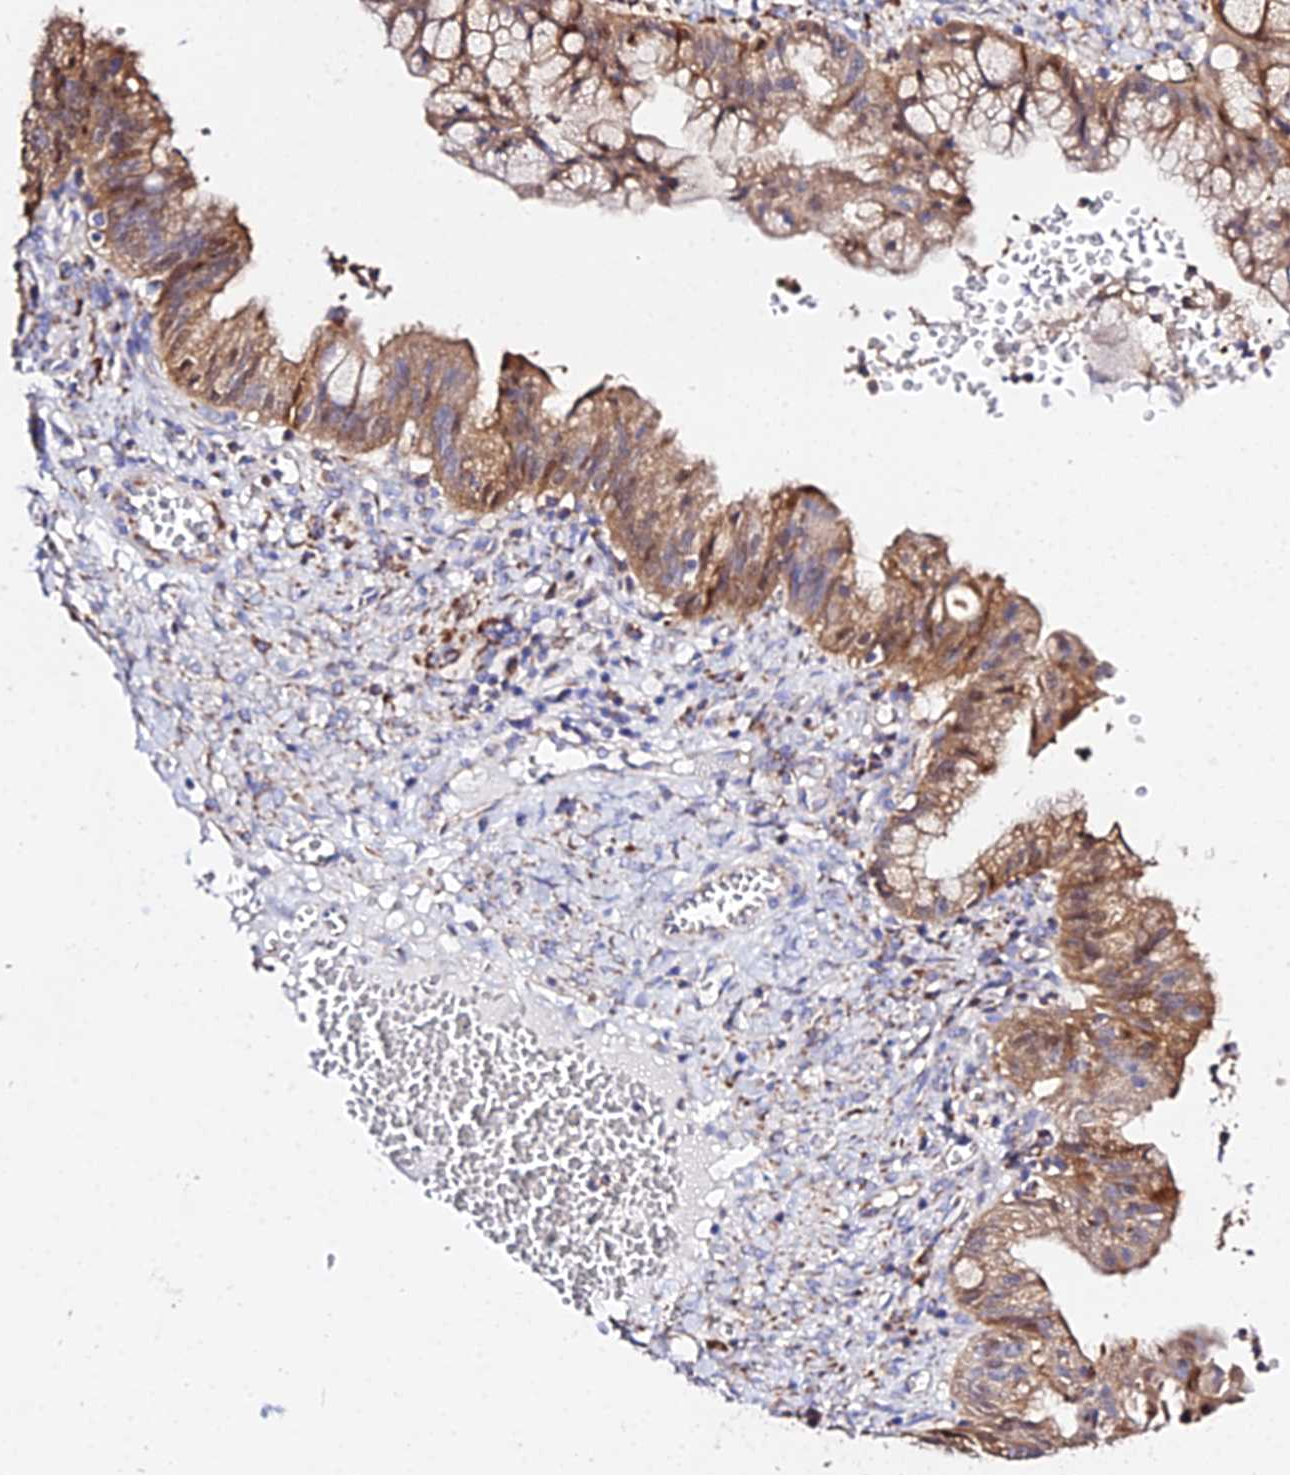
{"staining": {"intensity": "moderate", "quantity": "25%-75%", "location": "cytoplasmic/membranous"}, "tissue": "ovarian cancer", "cell_type": "Tumor cells", "image_type": "cancer", "snomed": [{"axis": "morphology", "description": "Cystadenocarcinoma, mucinous, NOS"}, {"axis": "topography", "description": "Ovary"}], "caption": "Tumor cells demonstrate medium levels of moderate cytoplasmic/membranous positivity in approximately 25%-75% of cells in human ovarian cancer. The protein is shown in brown color, while the nuclei are stained blue.", "gene": "ZNF573", "patient": {"sex": "female", "age": 70}}